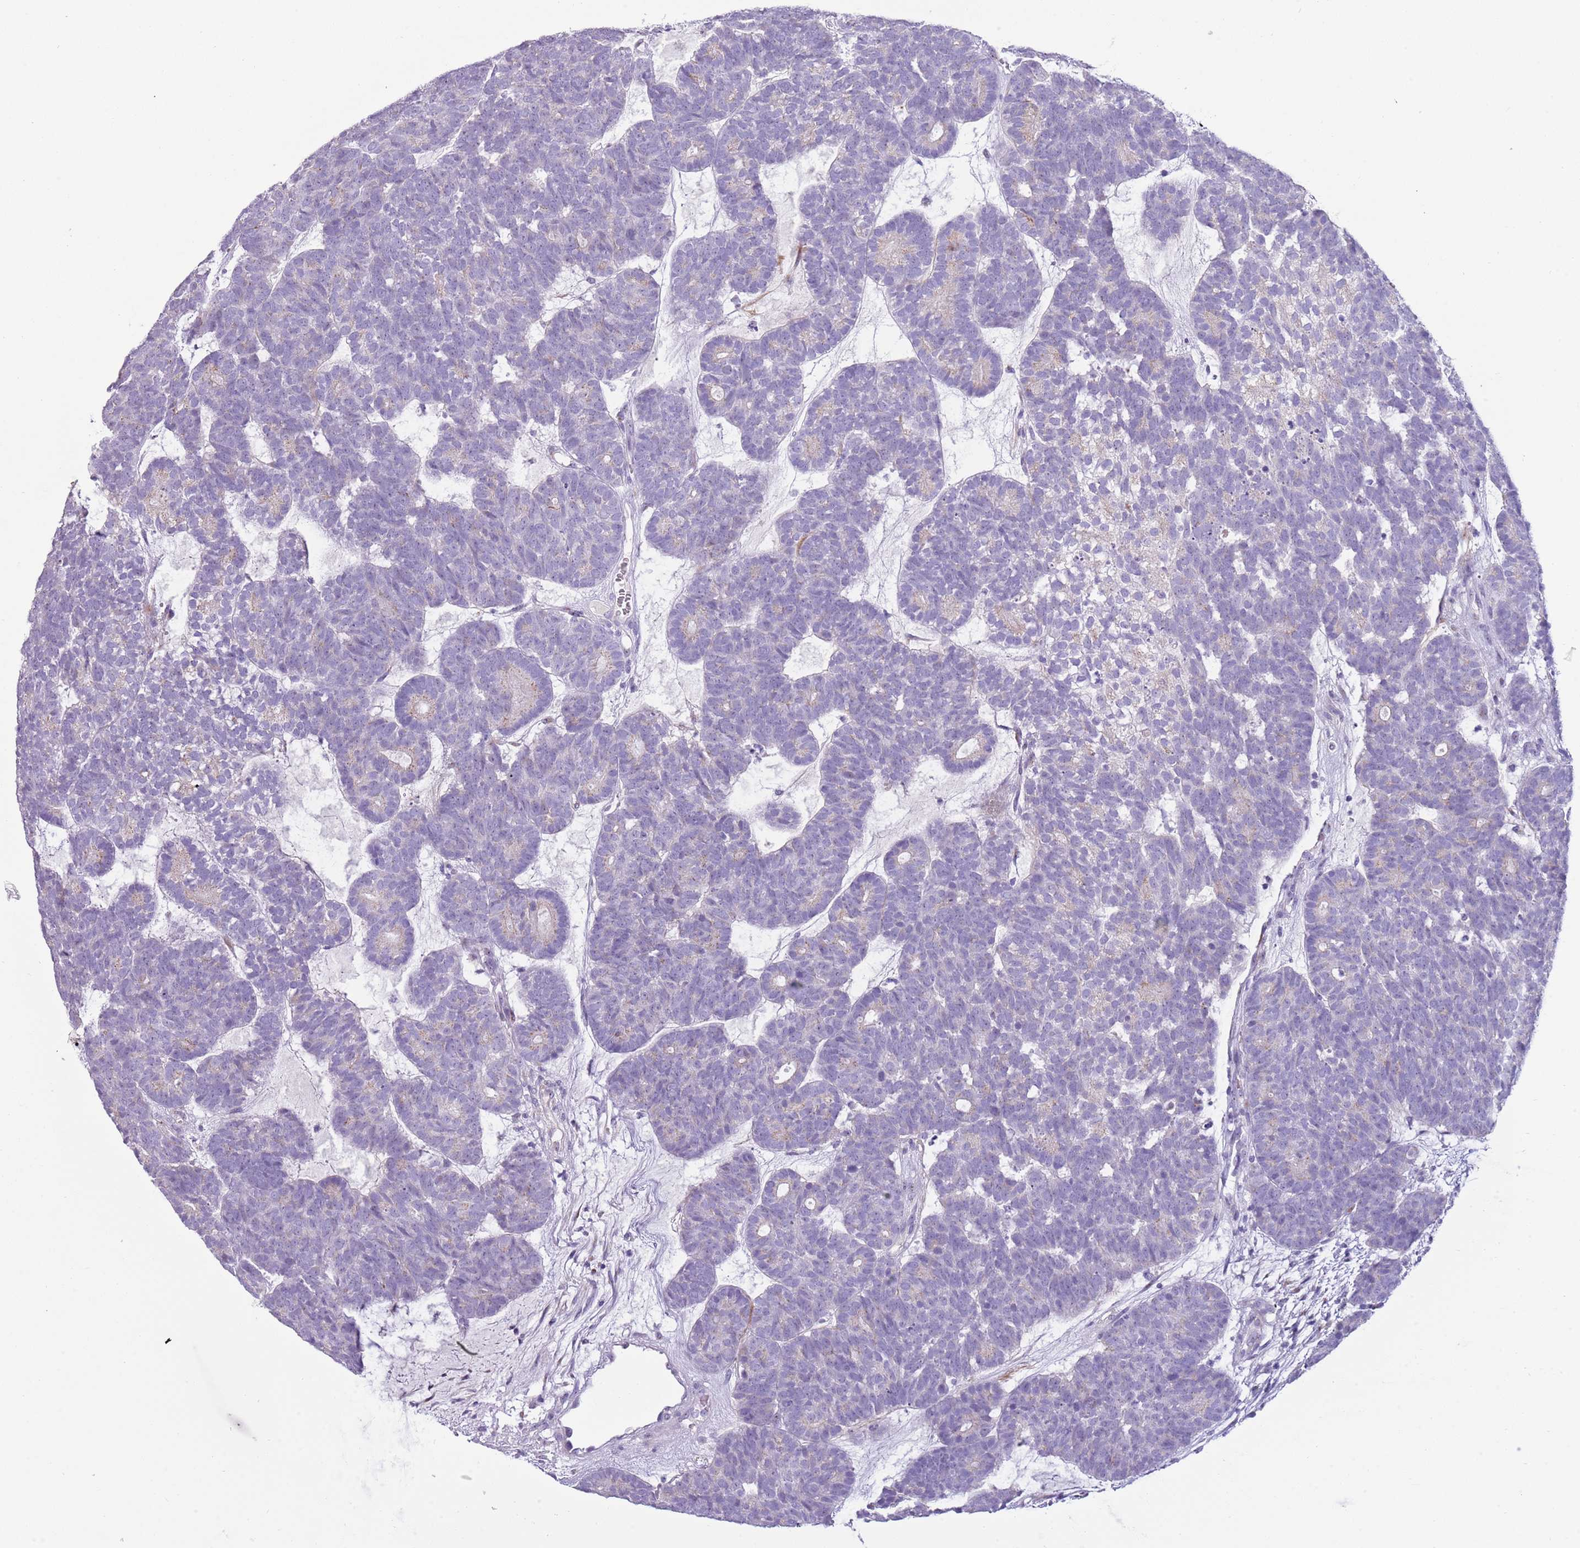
{"staining": {"intensity": "negative", "quantity": "none", "location": "none"}, "tissue": "head and neck cancer", "cell_type": "Tumor cells", "image_type": "cancer", "snomed": [{"axis": "morphology", "description": "Adenocarcinoma, NOS"}, {"axis": "topography", "description": "Head-Neck"}], "caption": "A histopathology image of human head and neck cancer (adenocarcinoma) is negative for staining in tumor cells.", "gene": "NBPF6", "patient": {"sex": "female", "age": 81}}